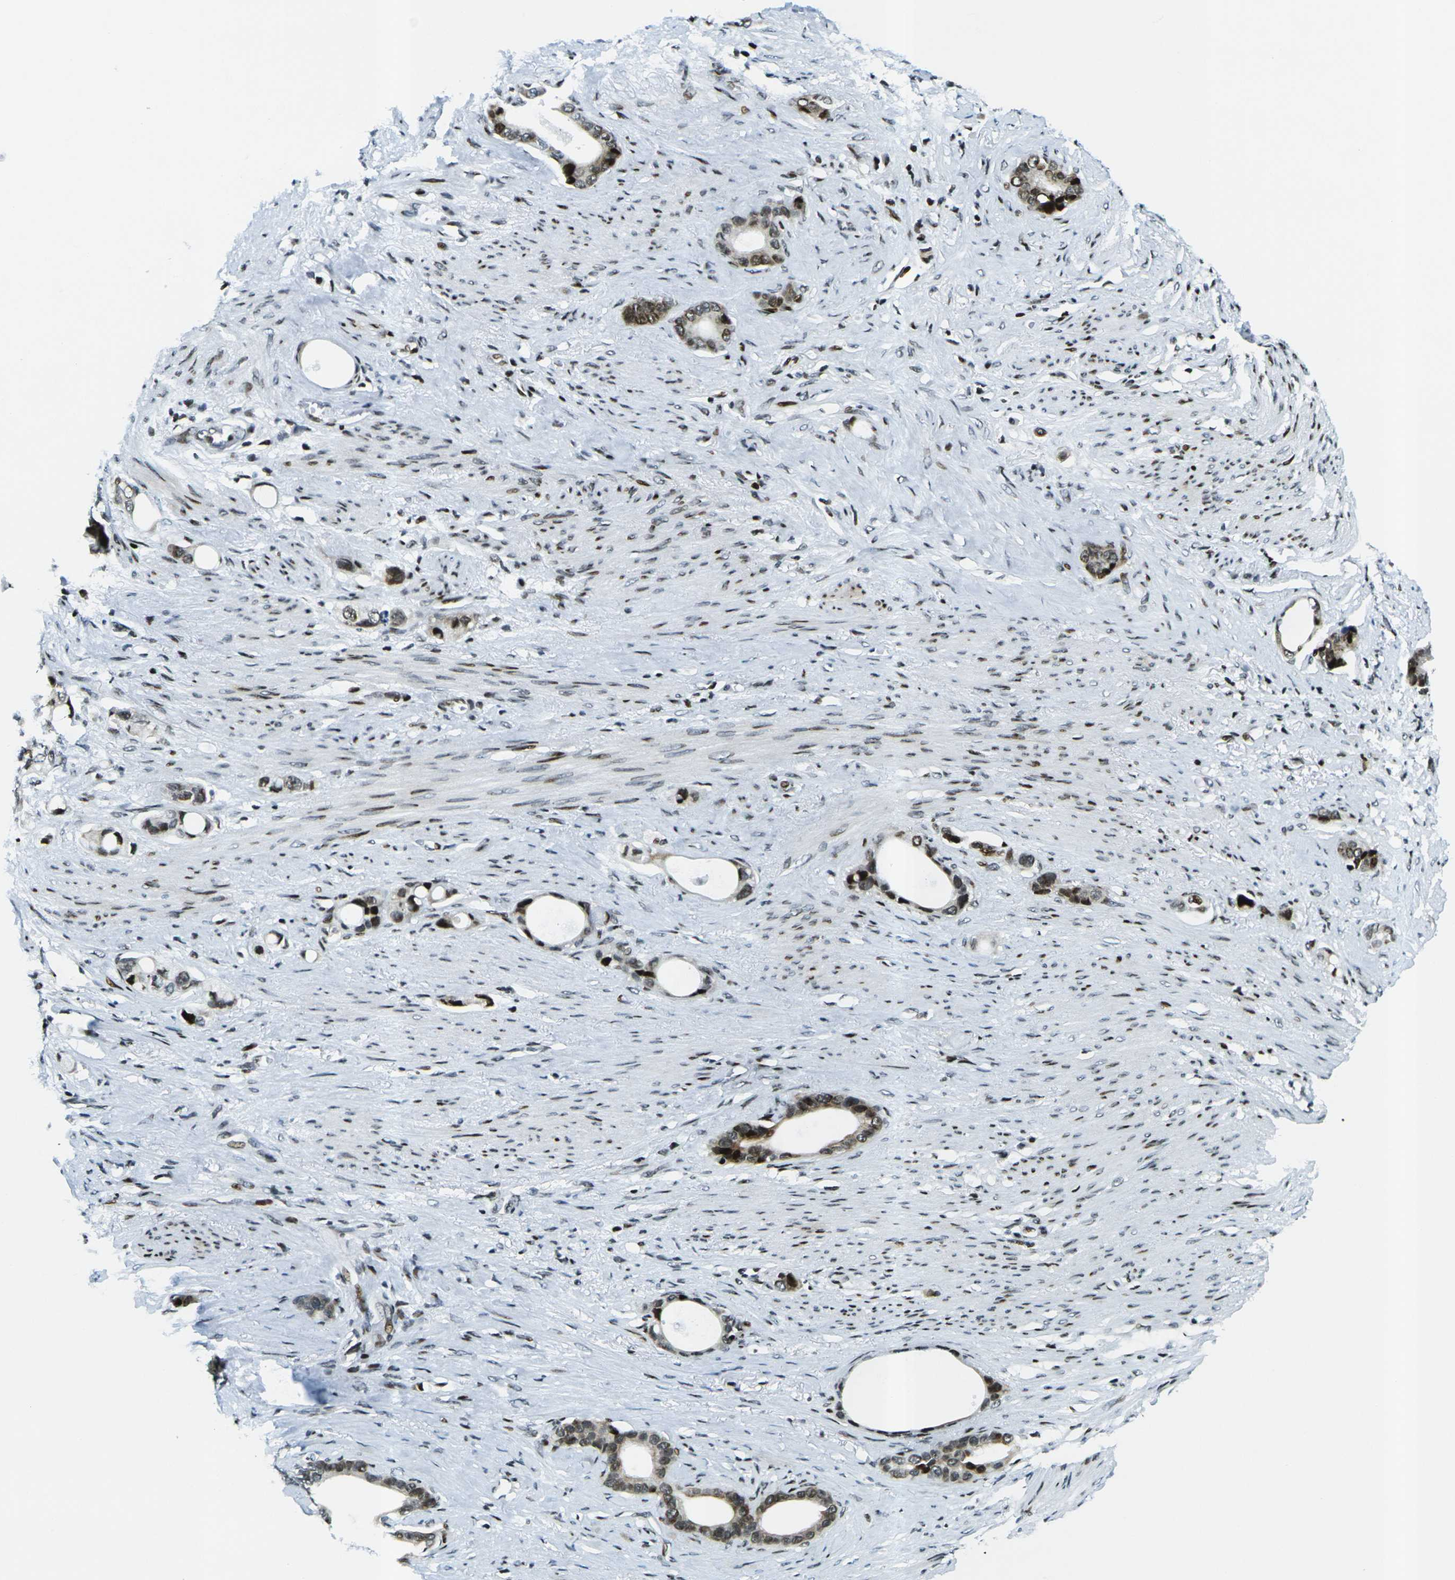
{"staining": {"intensity": "moderate", "quantity": ">75%", "location": "cytoplasmic/membranous,nuclear"}, "tissue": "stomach cancer", "cell_type": "Tumor cells", "image_type": "cancer", "snomed": [{"axis": "morphology", "description": "Adenocarcinoma, NOS"}, {"axis": "topography", "description": "Stomach"}], "caption": "Immunohistochemistry micrograph of stomach cancer (adenocarcinoma) stained for a protein (brown), which reveals medium levels of moderate cytoplasmic/membranous and nuclear expression in approximately >75% of tumor cells.", "gene": "H3-3A", "patient": {"sex": "female", "age": 75}}